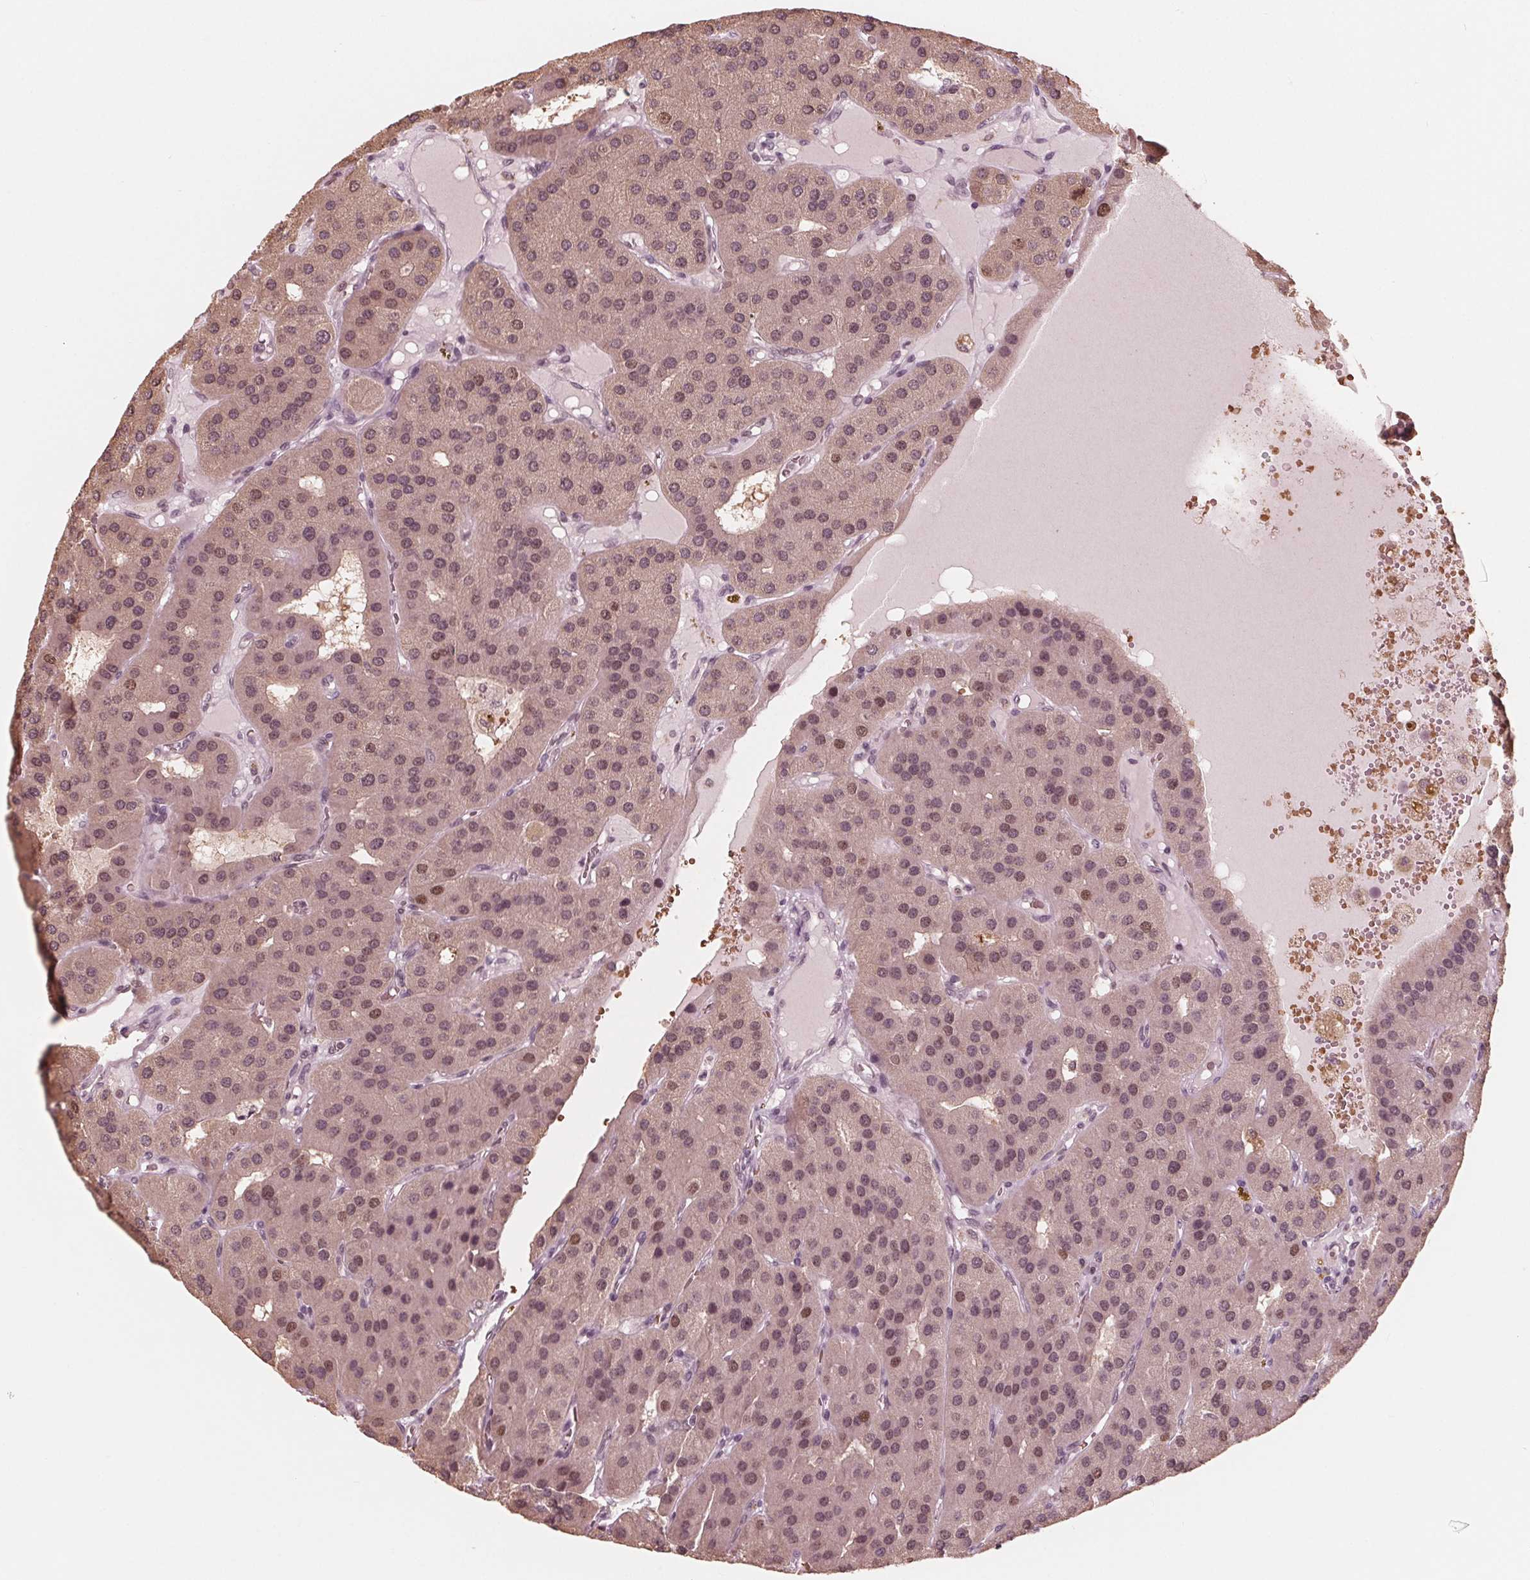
{"staining": {"intensity": "weak", "quantity": "25%-75%", "location": "nuclear"}, "tissue": "parathyroid gland", "cell_type": "Glandular cells", "image_type": "normal", "snomed": [{"axis": "morphology", "description": "Normal tissue, NOS"}, {"axis": "morphology", "description": "Adenoma, NOS"}, {"axis": "topography", "description": "Parathyroid gland"}], "caption": "Normal parathyroid gland shows weak nuclear expression in approximately 25%-75% of glandular cells, visualized by immunohistochemistry.", "gene": "HIRIP3", "patient": {"sex": "female", "age": 86}}